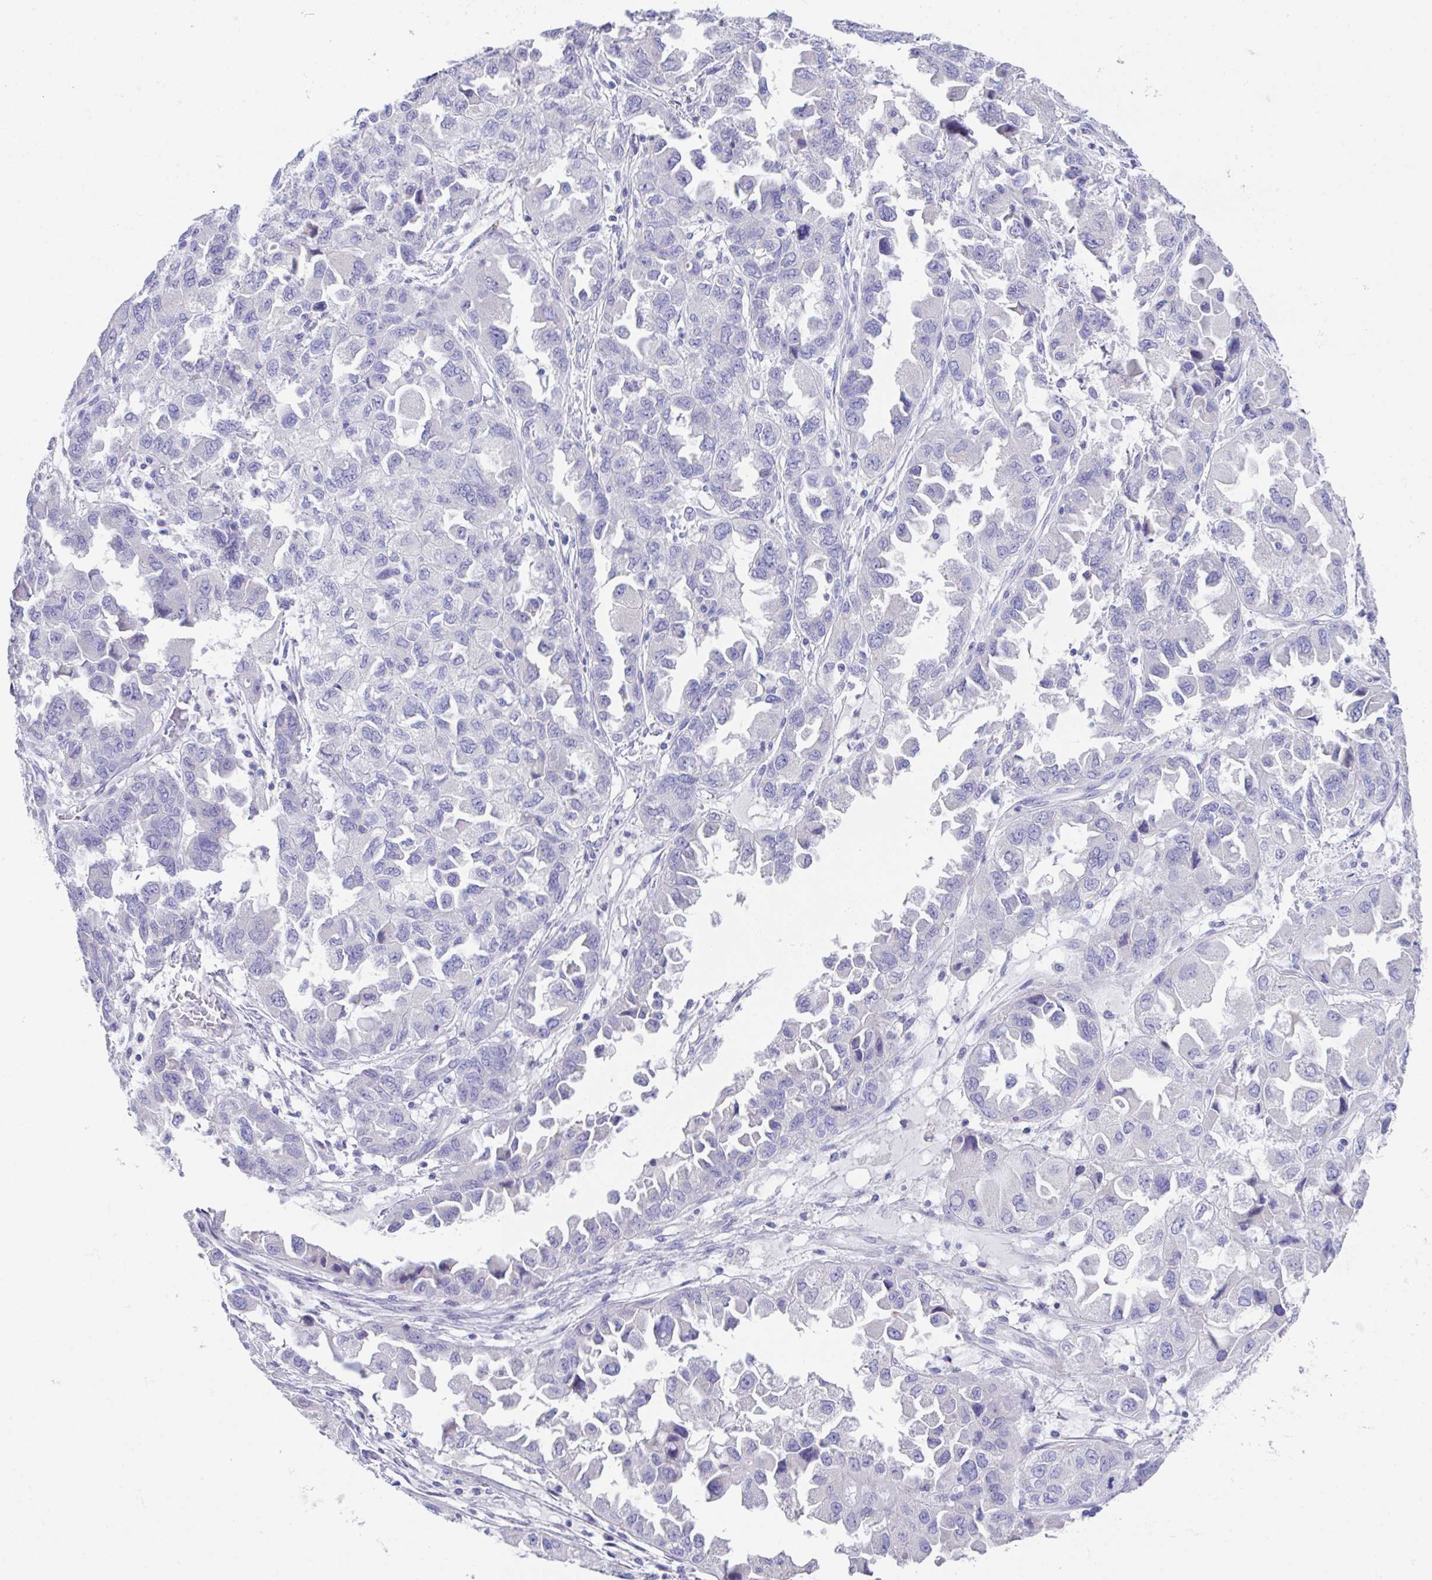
{"staining": {"intensity": "negative", "quantity": "none", "location": "none"}, "tissue": "ovarian cancer", "cell_type": "Tumor cells", "image_type": "cancer", "snomed": [{"axis": "morphology", "description": "Cystadenocarcinoma, serous, NOS"}, {"axis": "topography", "description": "Ovary"}], "caption": "Tumor cells are negative for brown protein staining in ovarian serous cystadenocarcinoma.", "gene": "SLC16A6", "patient": {"sex": "female", "age": 84}}